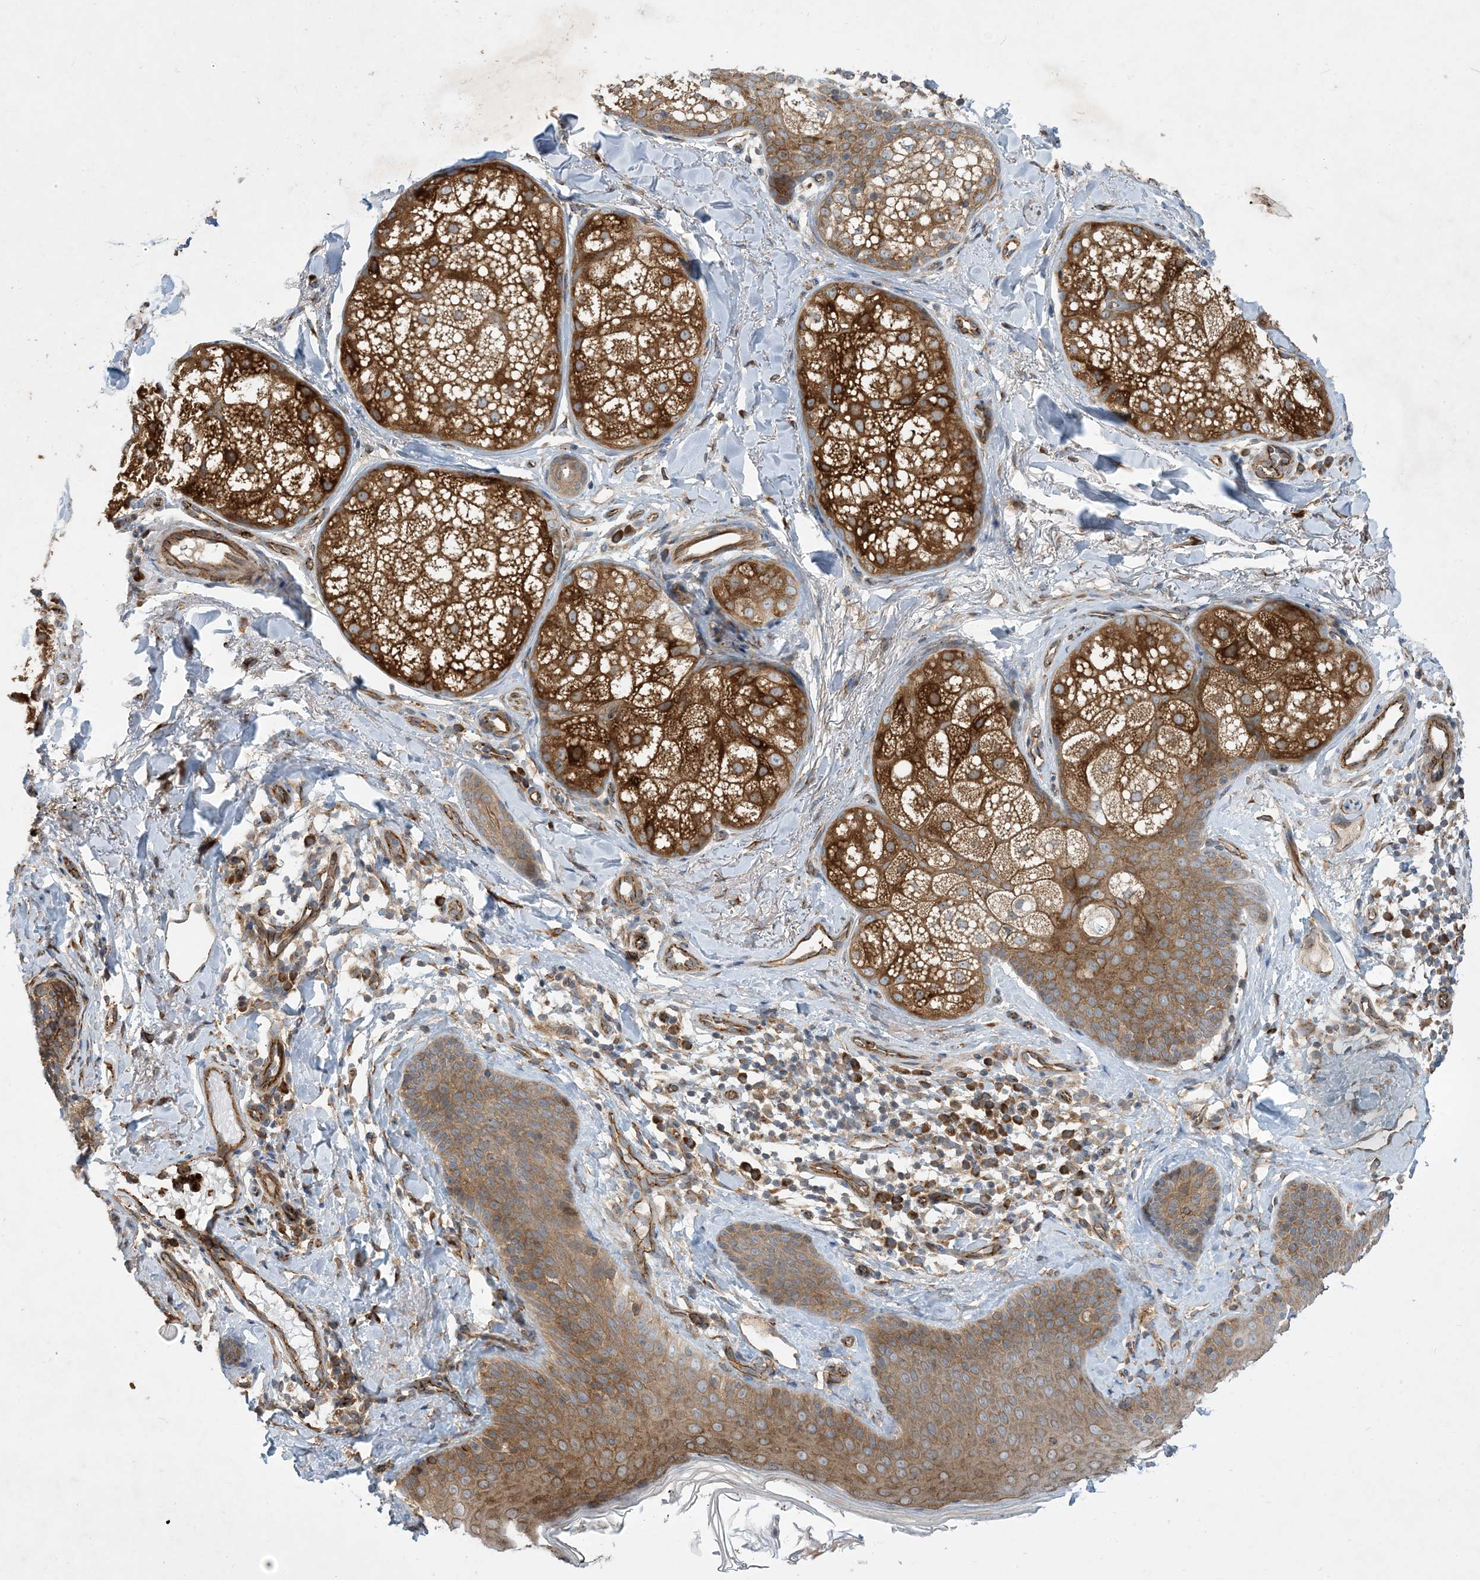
{"staining": {"intensity": "moderate", "quantity": ">75%", "location": "cytoplasmic/membranous"}, "tissue": "skin", "cell_type": "Fibroblasts", "image_type": "normal", "snomed": [{"axis": "morphology", "description": "Normal tissue, NOS"}, {"axis": "topography", "description": "Skin"}], "caption": "A high-resolution photomicrograph shows immunohistochemistry staining of benign skin, which displays moderate cytoplasmic/membranous staining in about >75% of fibroblasts. (DAB (3,3'-diaminobenzidine) IHC, brown staining for protein, blue staining for nuclei).", "gene": "OTOP1", "patient": {"sex": "male", "age": 57}}